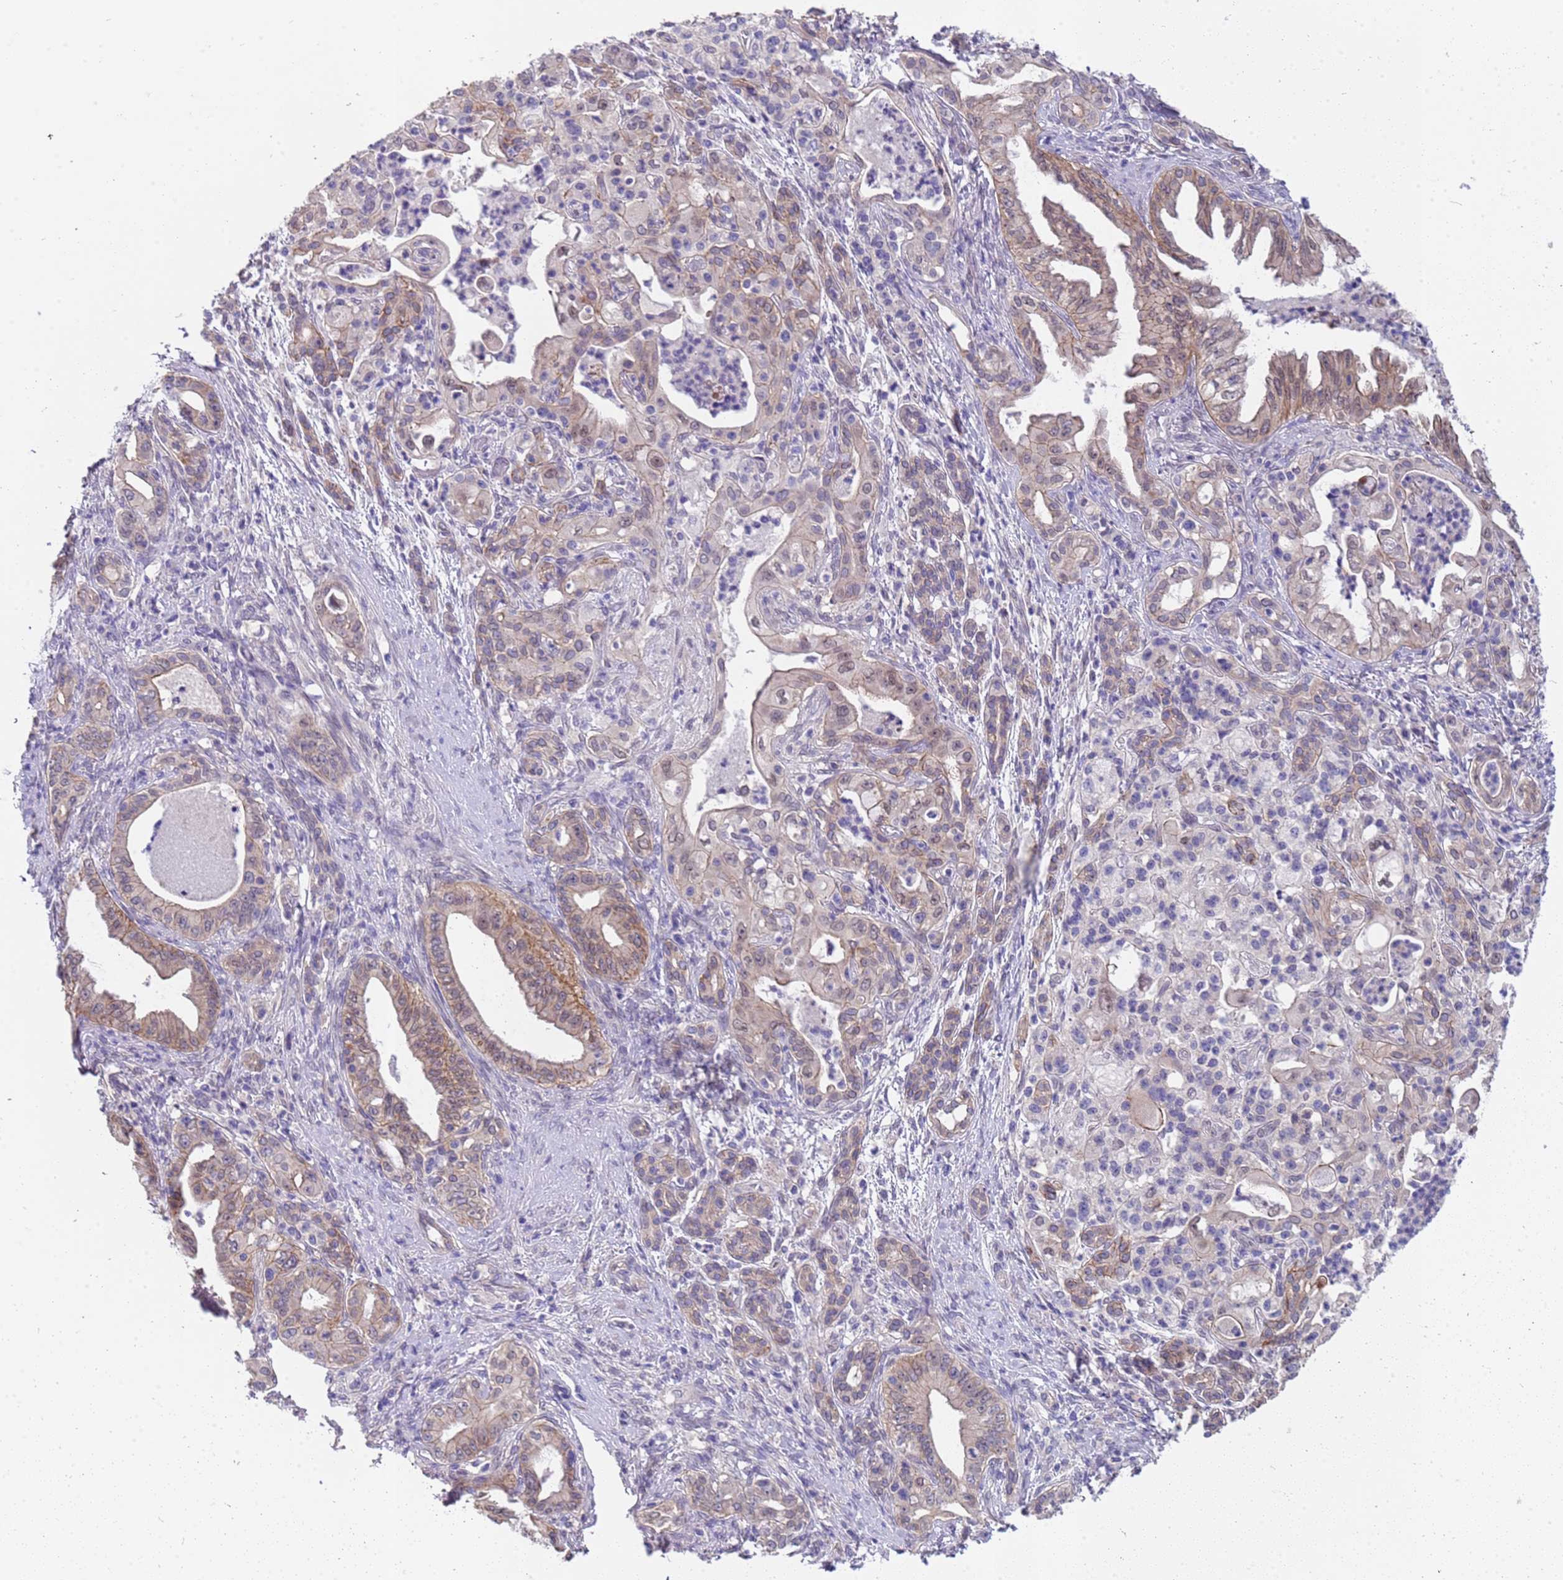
{"staining": {"intensity": "moderate", "quantity": "25%-75%", "location": "cytoplasmic/membranous,nuclear"}, "tissue": "pancreatic cancer", "cell_type": "Tumor cells", "image_type": "cancer", "snomed": [{"axis": "morphology", "description": "Adenocarcinoma, NOS"}, {"axis": "topography", "description": "Pancreas"}], "caption": "Pancreatic cancer (adenocarcinoma) stained with DAB immunohistochemistry demonstrates medium levels of moderate cytoplasmic/membranous and nuclear staining in approximately 25%-75% of tumor cells.", "gene": "TRMT10A", "patient": {"sex": "male", "age": 58}}